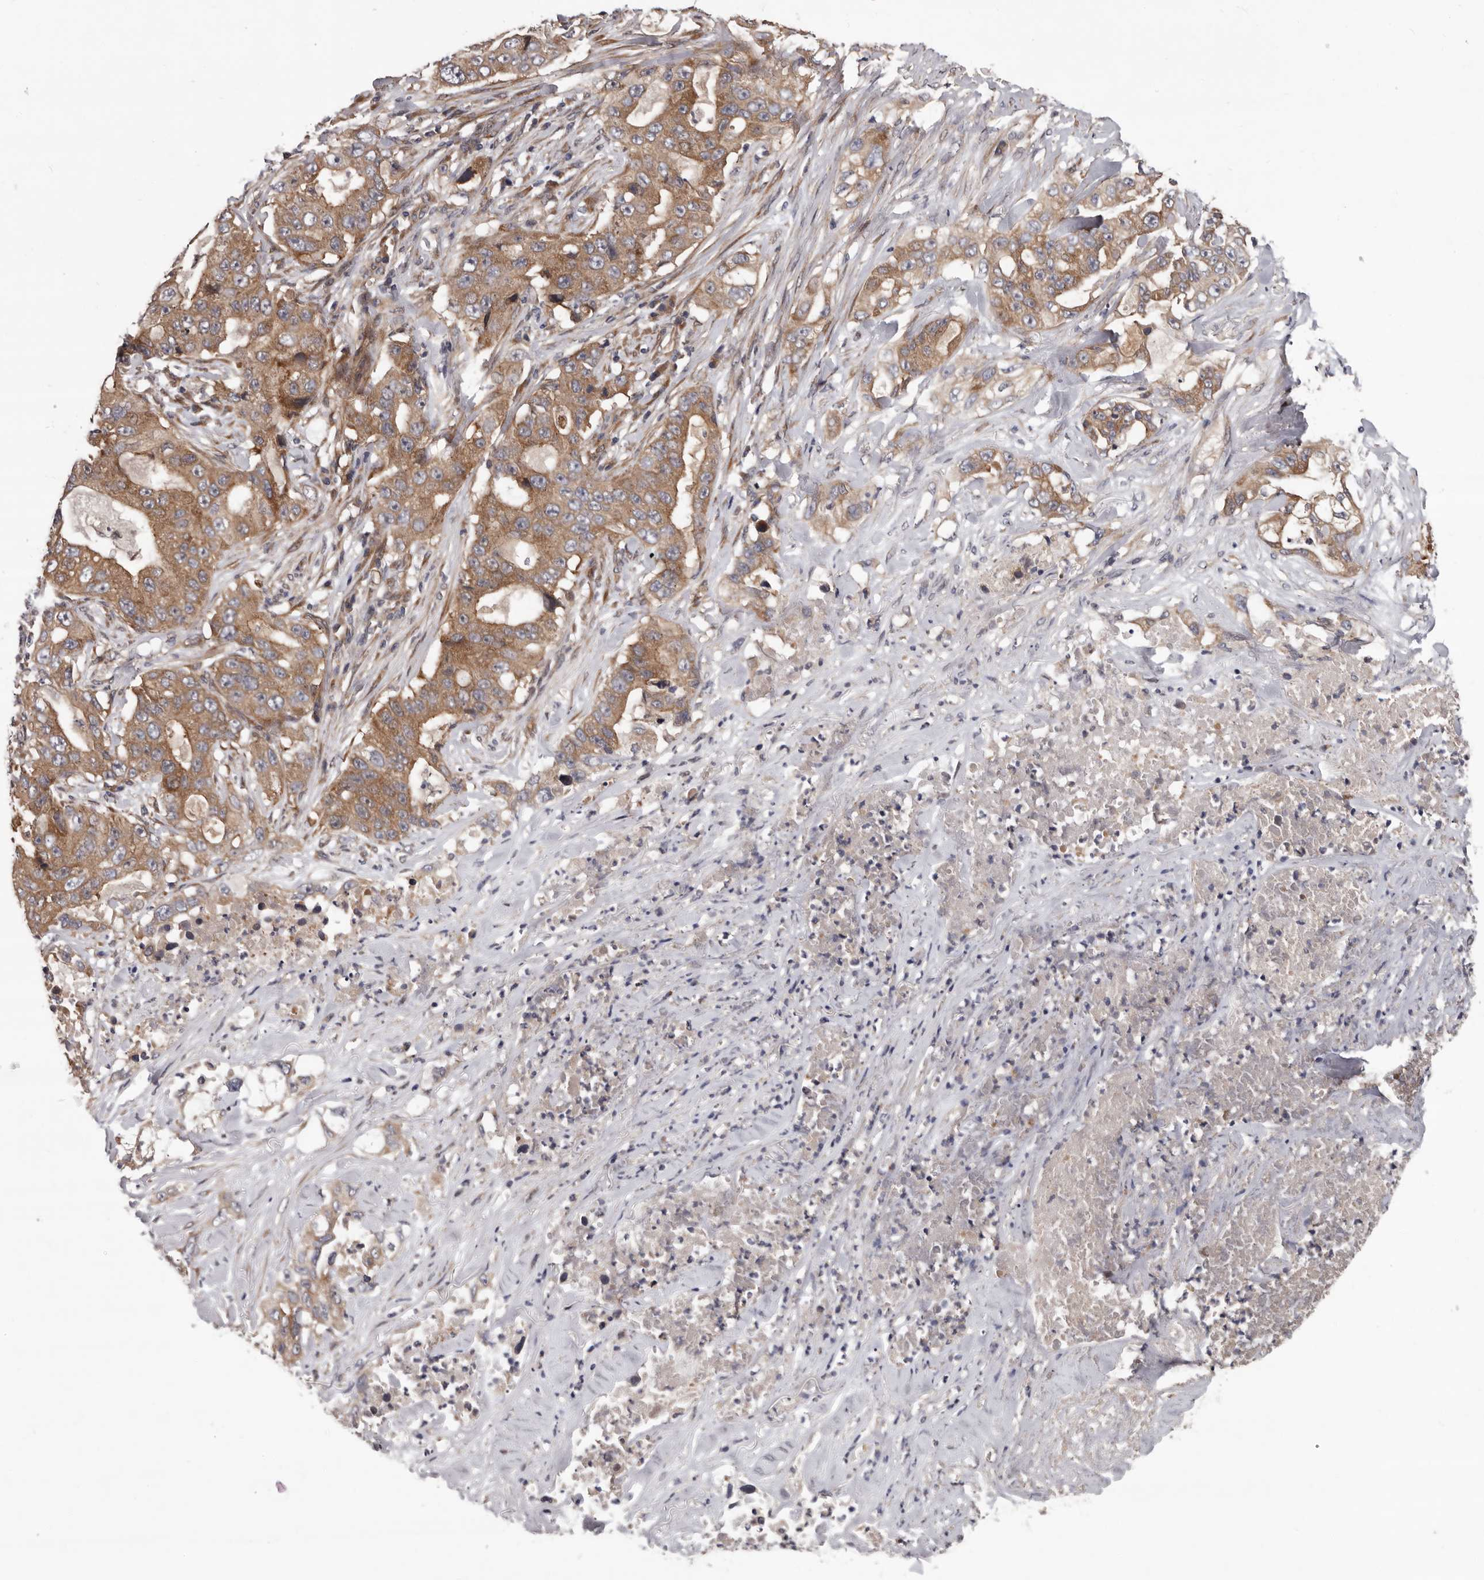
{"staining": {"intensity": "moderate", "quantity": ">75%", "location": "cytoplasmic/membranous"}, "tissue": "lung cancer", "cell_type": "Tumor cells", "image_type": "cancer", "snomed": [{"axis": "morphology", "description": "Adenocarcinoma, NOS"}, {"axis": "topography", "description": "Lung"}], "caption": "This photomicrograph exhibits immunohistochemistry (IHC) staining of human lung cancer, with medium moderate cytoplasmic/membranous positivity in approximately >75% of tumor cells.", "gene": "PRKD1", "patient": {"sex": "female", "age": 51}}